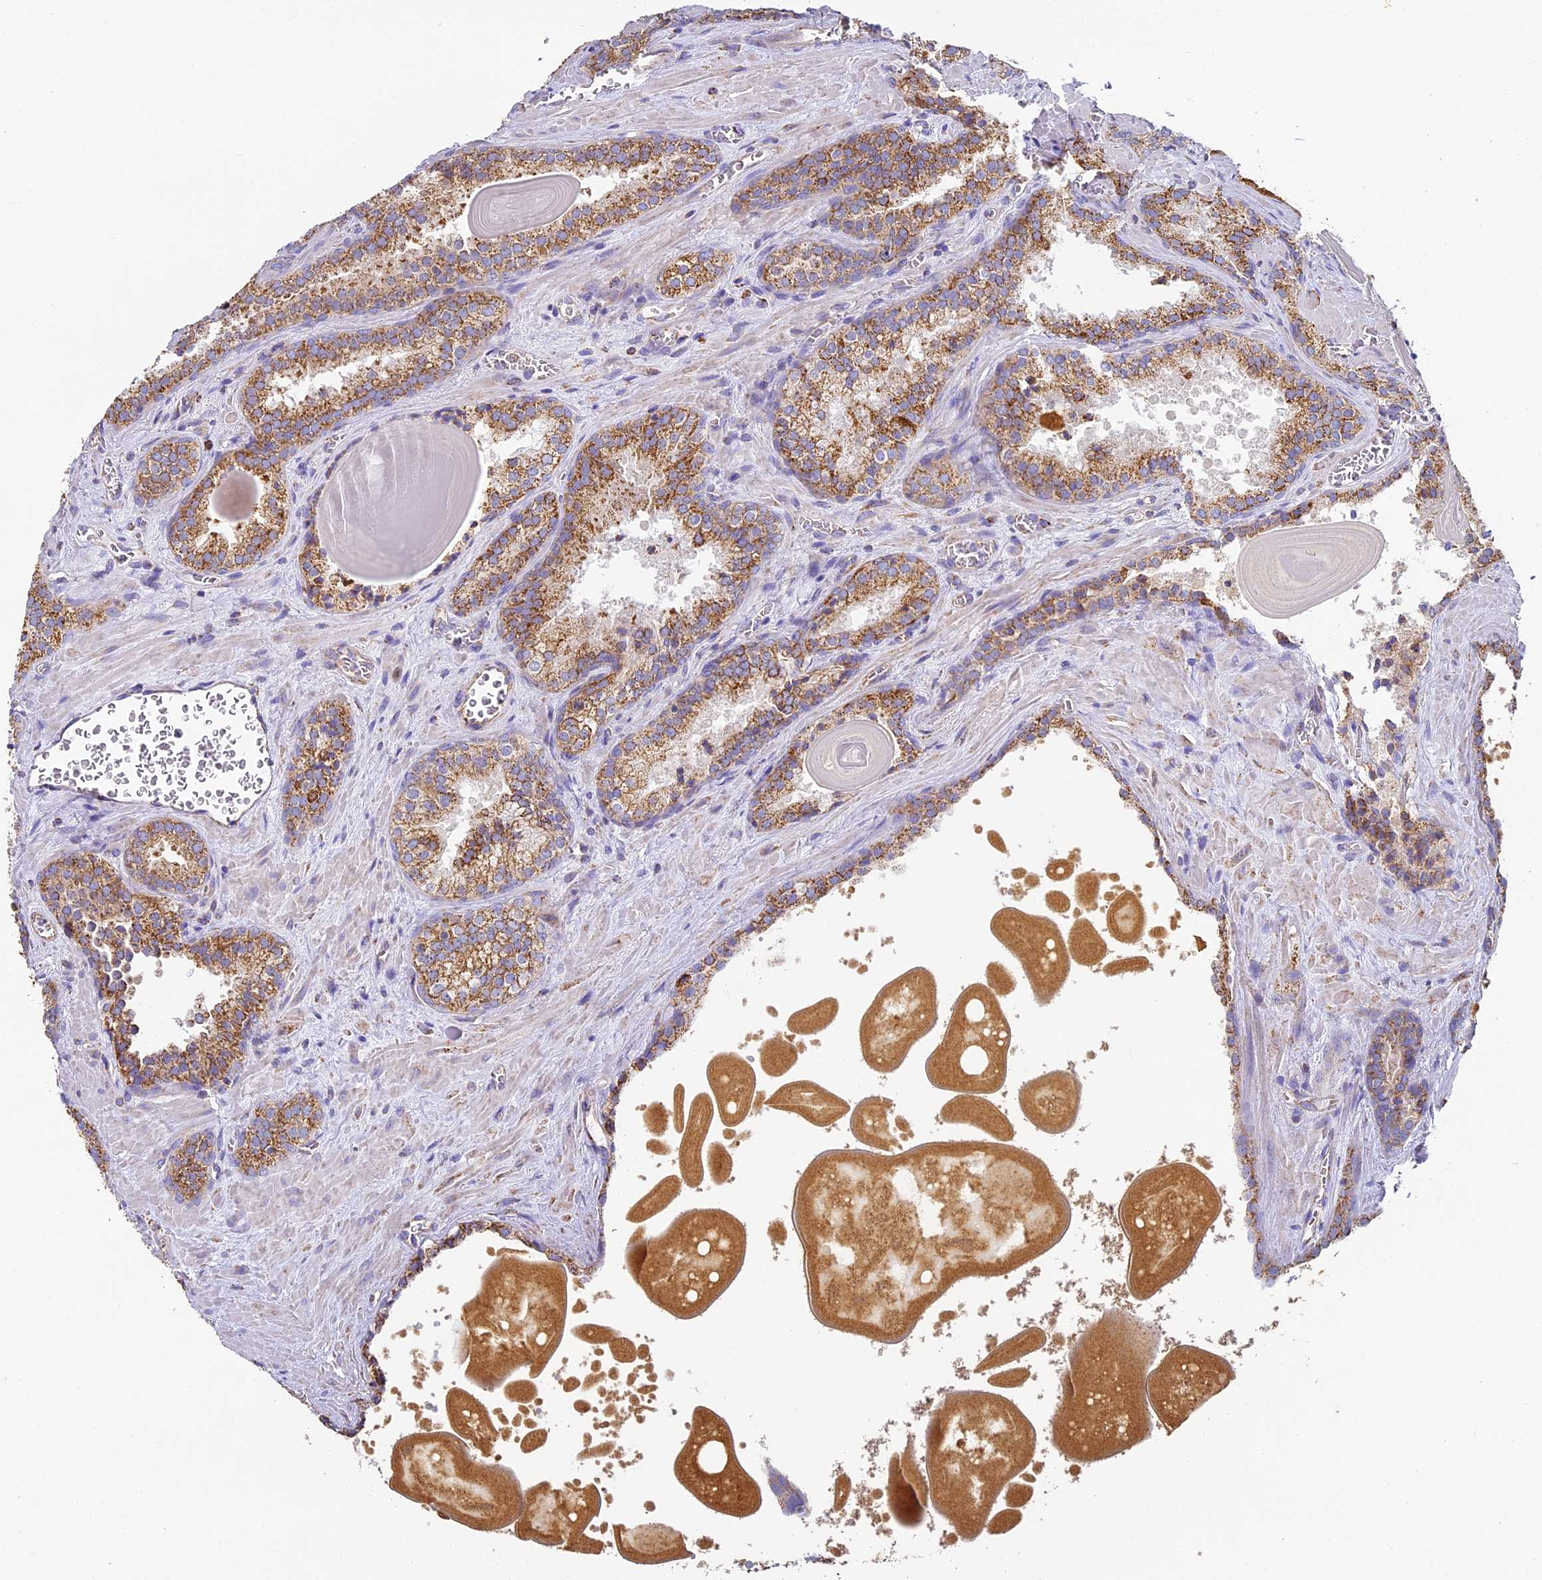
{"staining": {"intensity": "moderate", "quantity": ">75%", "location": "cytoplasmic/membranous"}, "tissue": "prostate cancer", "cell_type": "Tumor cells", "image_type": "cancer", "snomed": [{"axis": "morphology", "description": "Adenocarcinoma, High grade"}, {"axis": "topography", "description": "Prostate"}], "caption": "Prostate cancer stained with DAB (3,3'-diaminobenzidine) immunohistochemistry shows medium levels of moderate cytoplasmic/membranous staining in about >75% of tumor cells. (IHC, brightfield microscopy, high magnification).", "gene": "STK17A", "patient": {"sex": "male", "age": 66}}